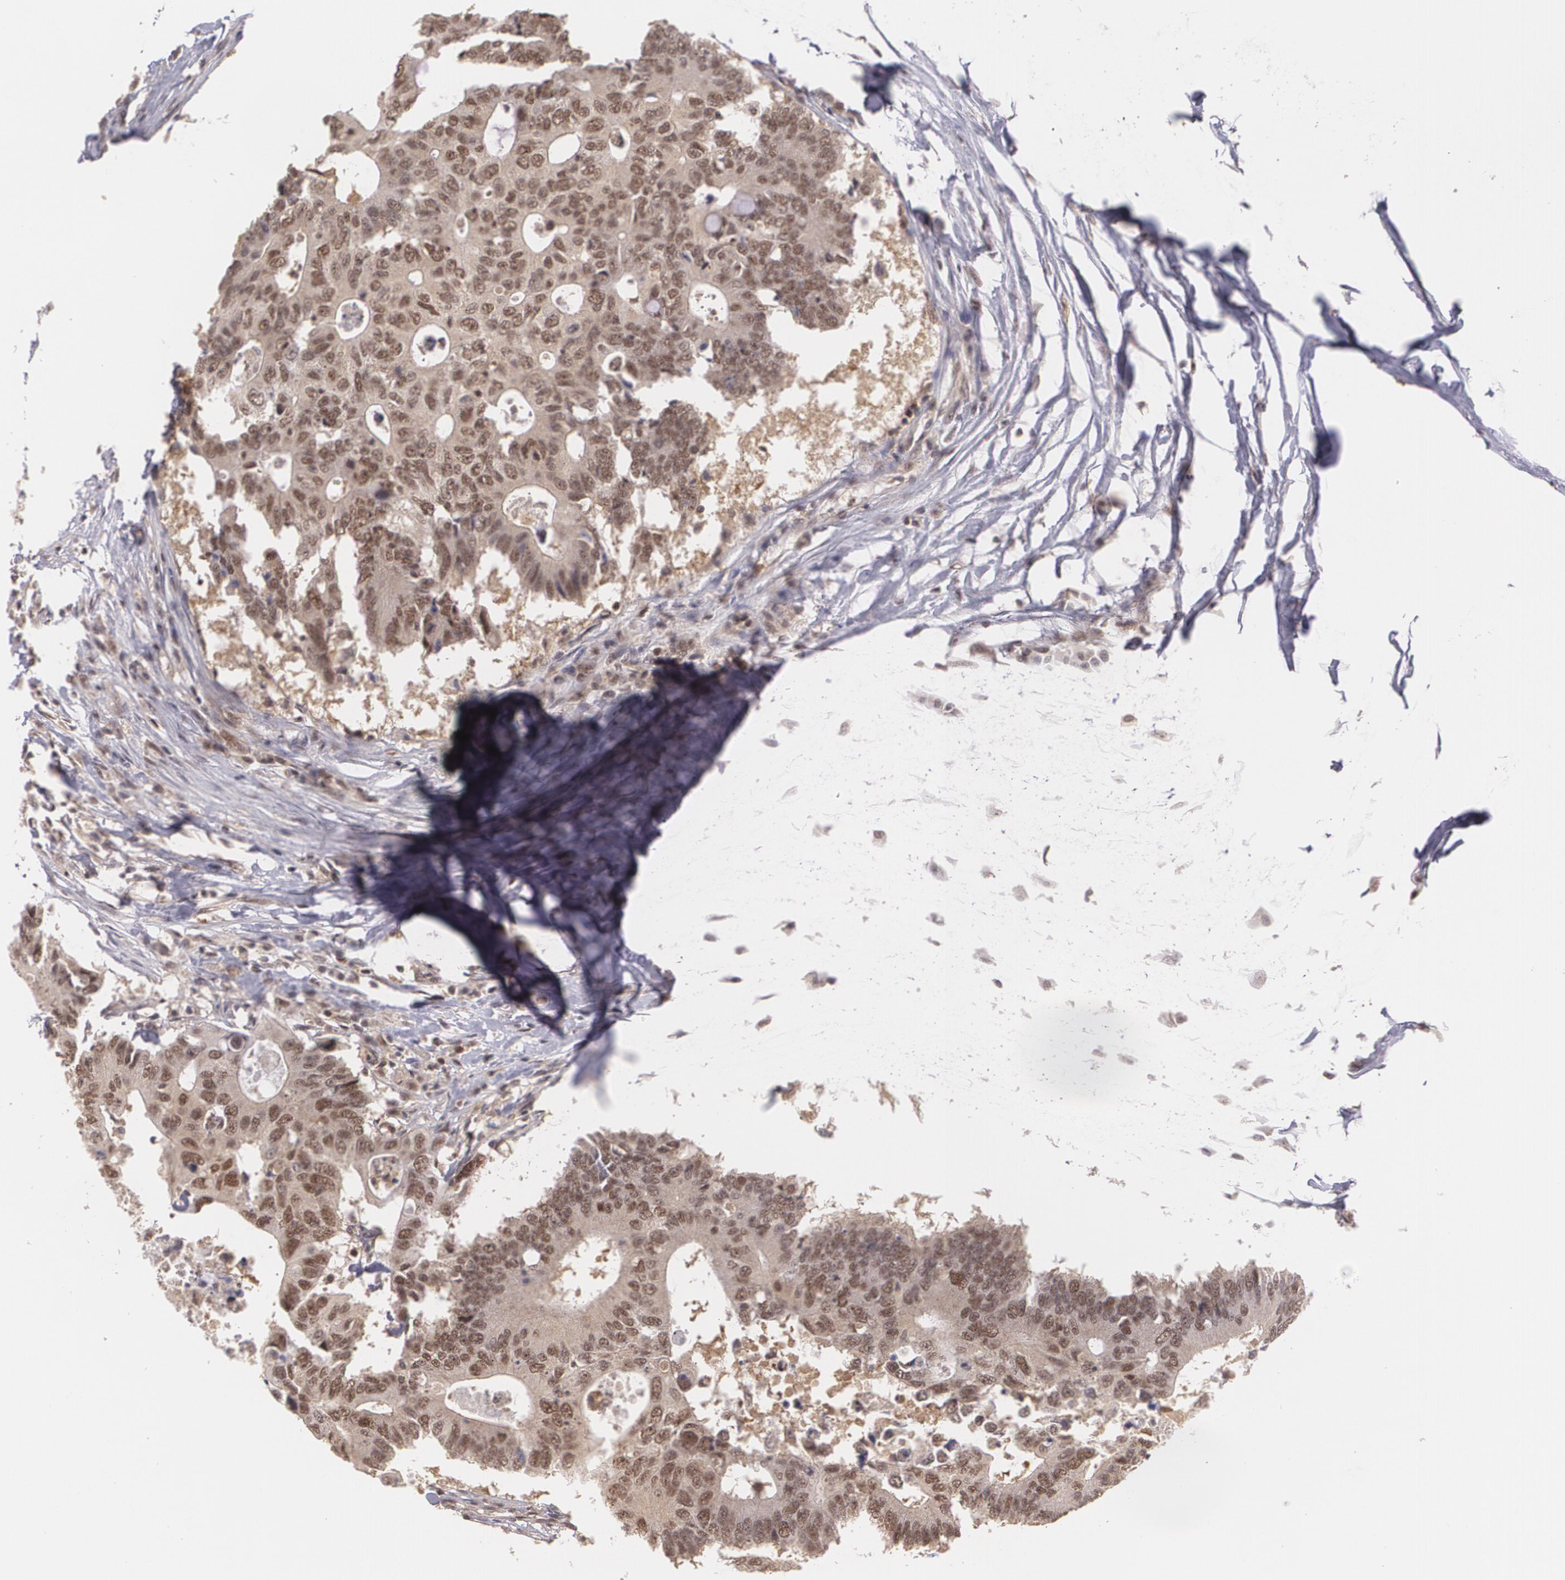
{"staining": {"intensity": "moderate", "quantity": "25%-75%", "location": "cytoplasmic/membranous,nuclear"}, "tissue": "colorectal cancer", "cell_type": "Tumor cells", "image_type": "cancer", "snomed": [{"axis": "morphology", "description": "Adenocarcinoma, NOS"}, {"axis": "topography", "description": "Colon"}], "caption": "Moderate cytoplasmic/membranous and nuclear protein expression is present in about 25%-75% of tumor cells in colorectal adenocarcinoma.", "gene": "CUL2", "patient": {"sex": "male", "age": 71}}